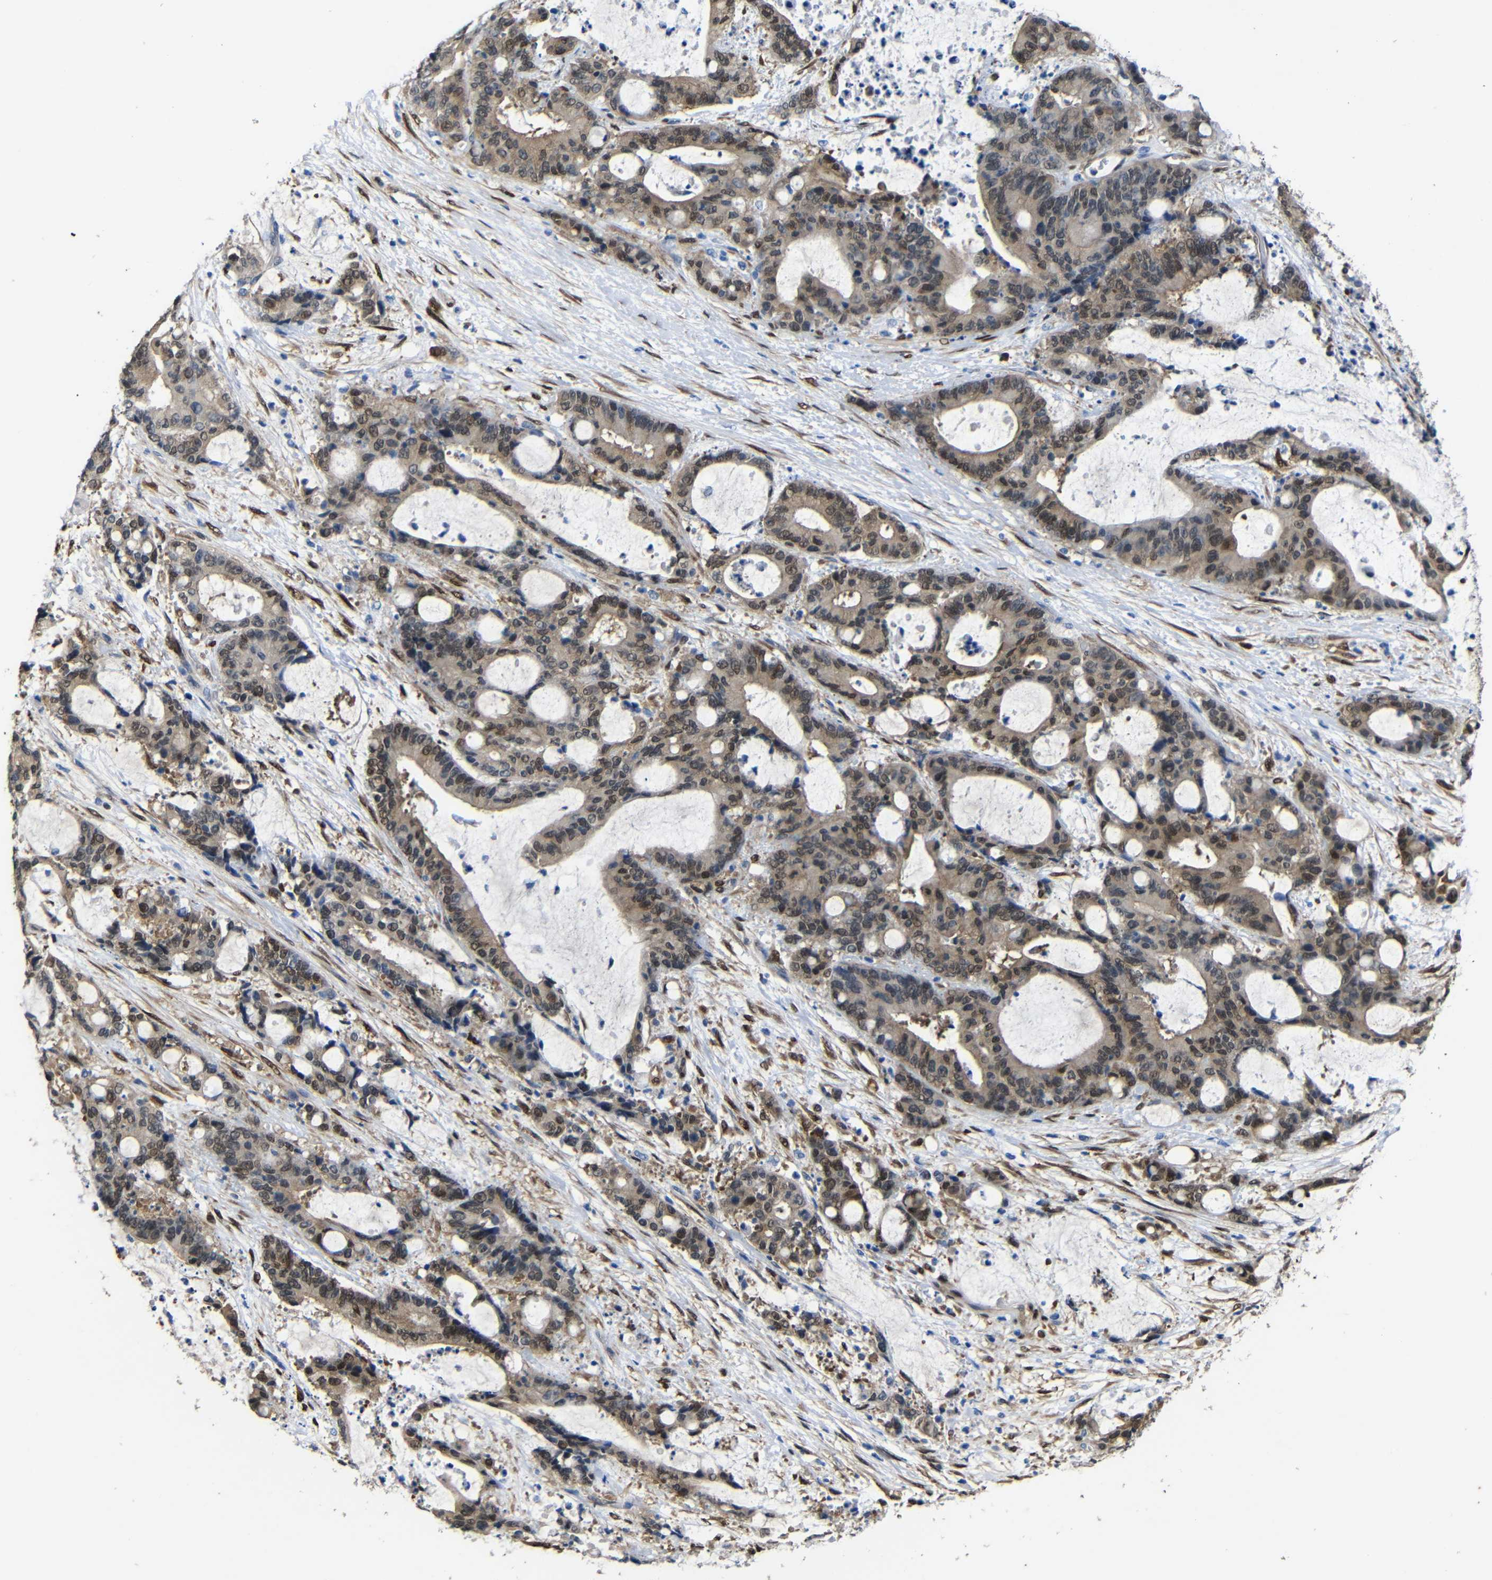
{"staining": {"intensity": "weak", "quantity": ">75%", "location": "cytoplasmic/membranous,nuclear"}, "tissue": "liver cancer", "cell_type": "Tumor cells", "image_type": "cancer", "snomed": [{"axis": "morphology", "description": "Normal tissue, NOS"}, {"axis": "morphology", "description": "Cholangiocarcinoma"}, {"axis": "topography", "description": "Liver"}, {"axis": "topography", "description": "Peripheral nerve tissue"}], "caption": "High-power microscopy captured an immunohistochemistry photomicrograph of liver cancer (cholangiocarcinoma), revealing weak cytoplasmic/membranous and nuclear staining in about >75% of tumor cells.", "gene": "YAP1", "patient": {"sex": "female", "age": 73}}